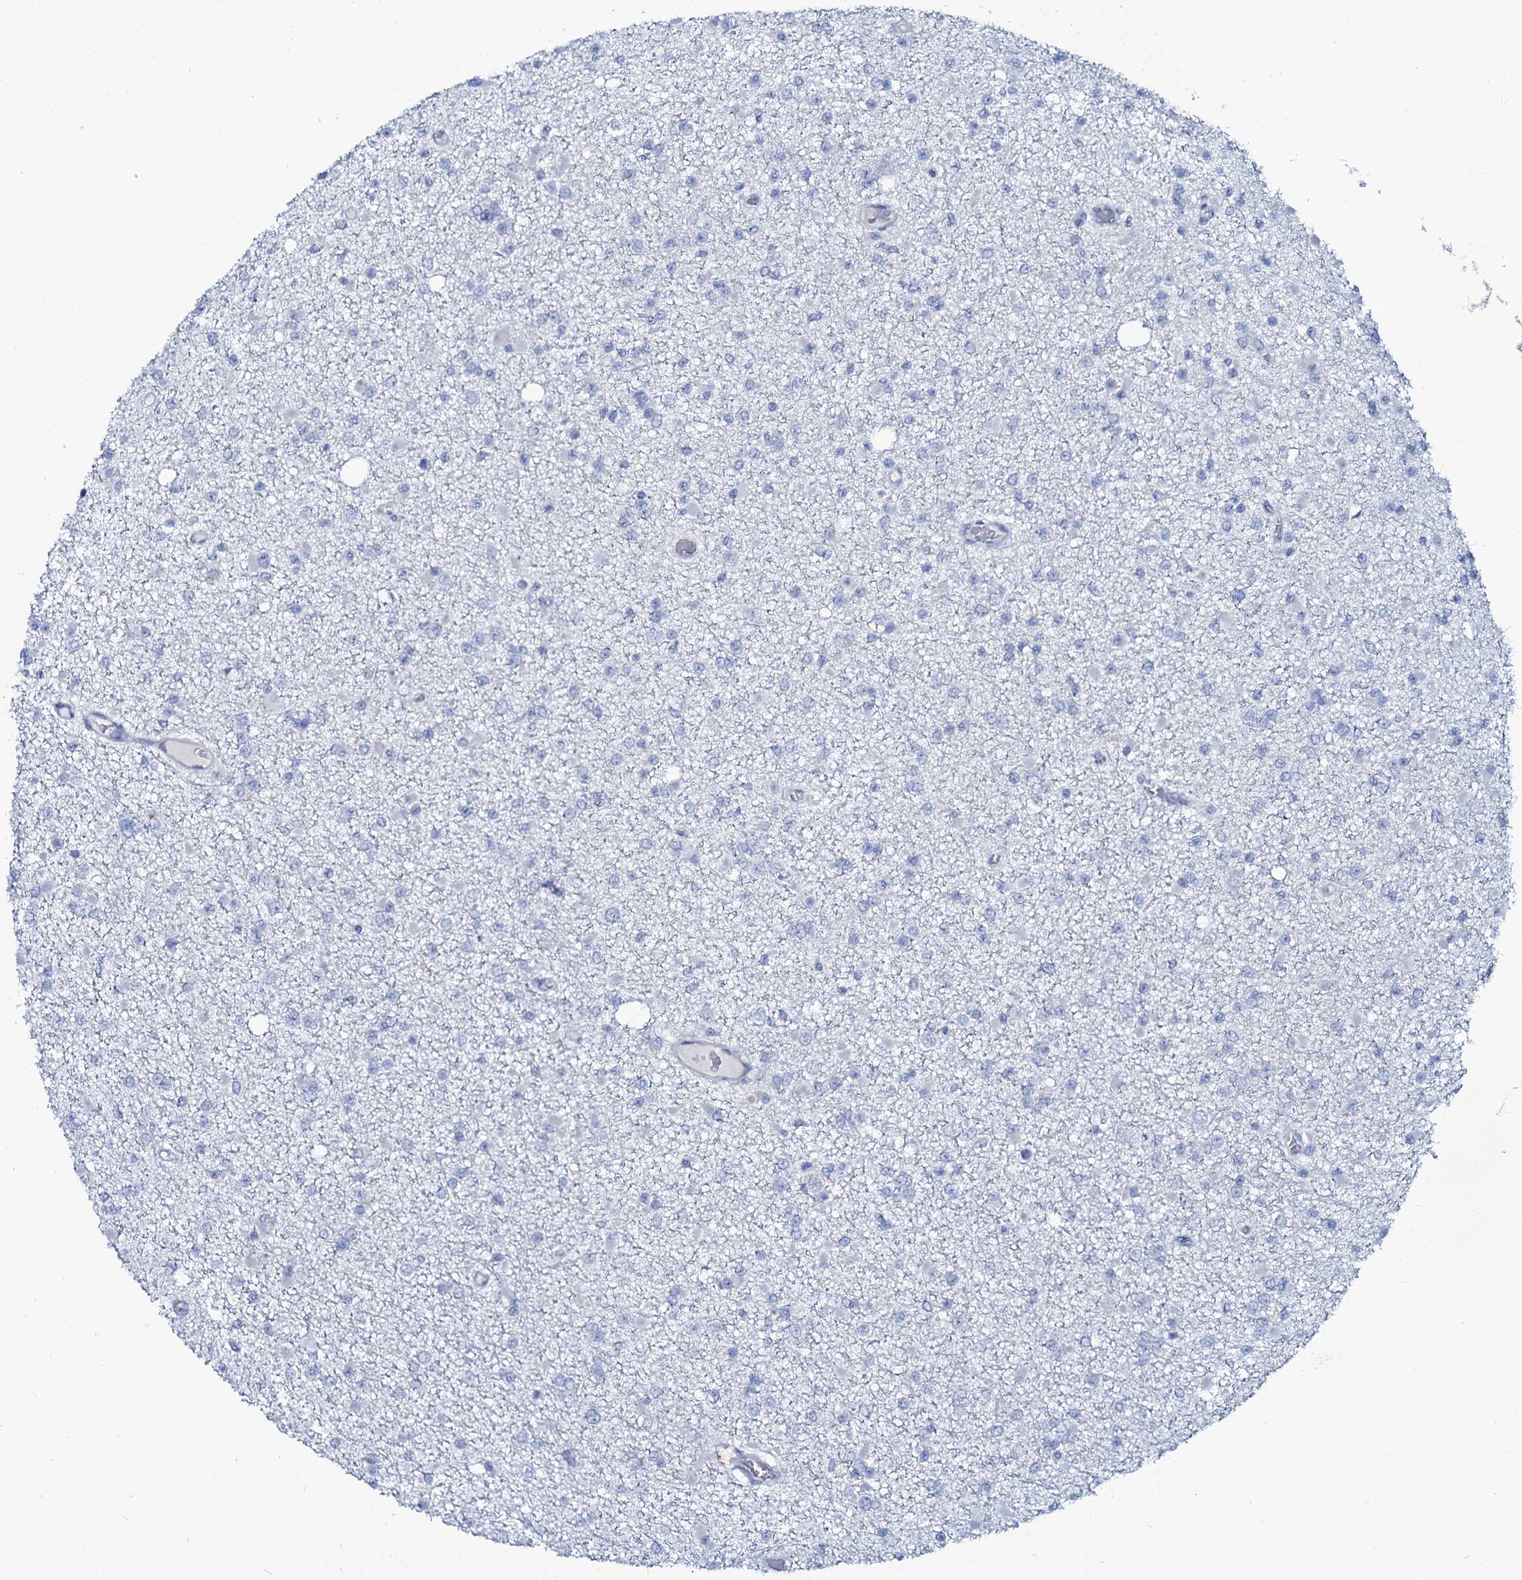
{"staining": {"intensity": "negative", "quantity": "none", "location": "none"}, "tissue": "glioma", "cell_type": "Tumor cells", "image_type": "cancer", "snomed": [{"axis": "morphology", "description": "Glioma, malignant, Low grade"}, {"axis": "topography", "description": "Brain"}], "caption": "Tumor cells show no significant staining in low-grade glioma (malignant).", "gene": "C10orf88", "patient": {"sex": "female", "age": 22}}